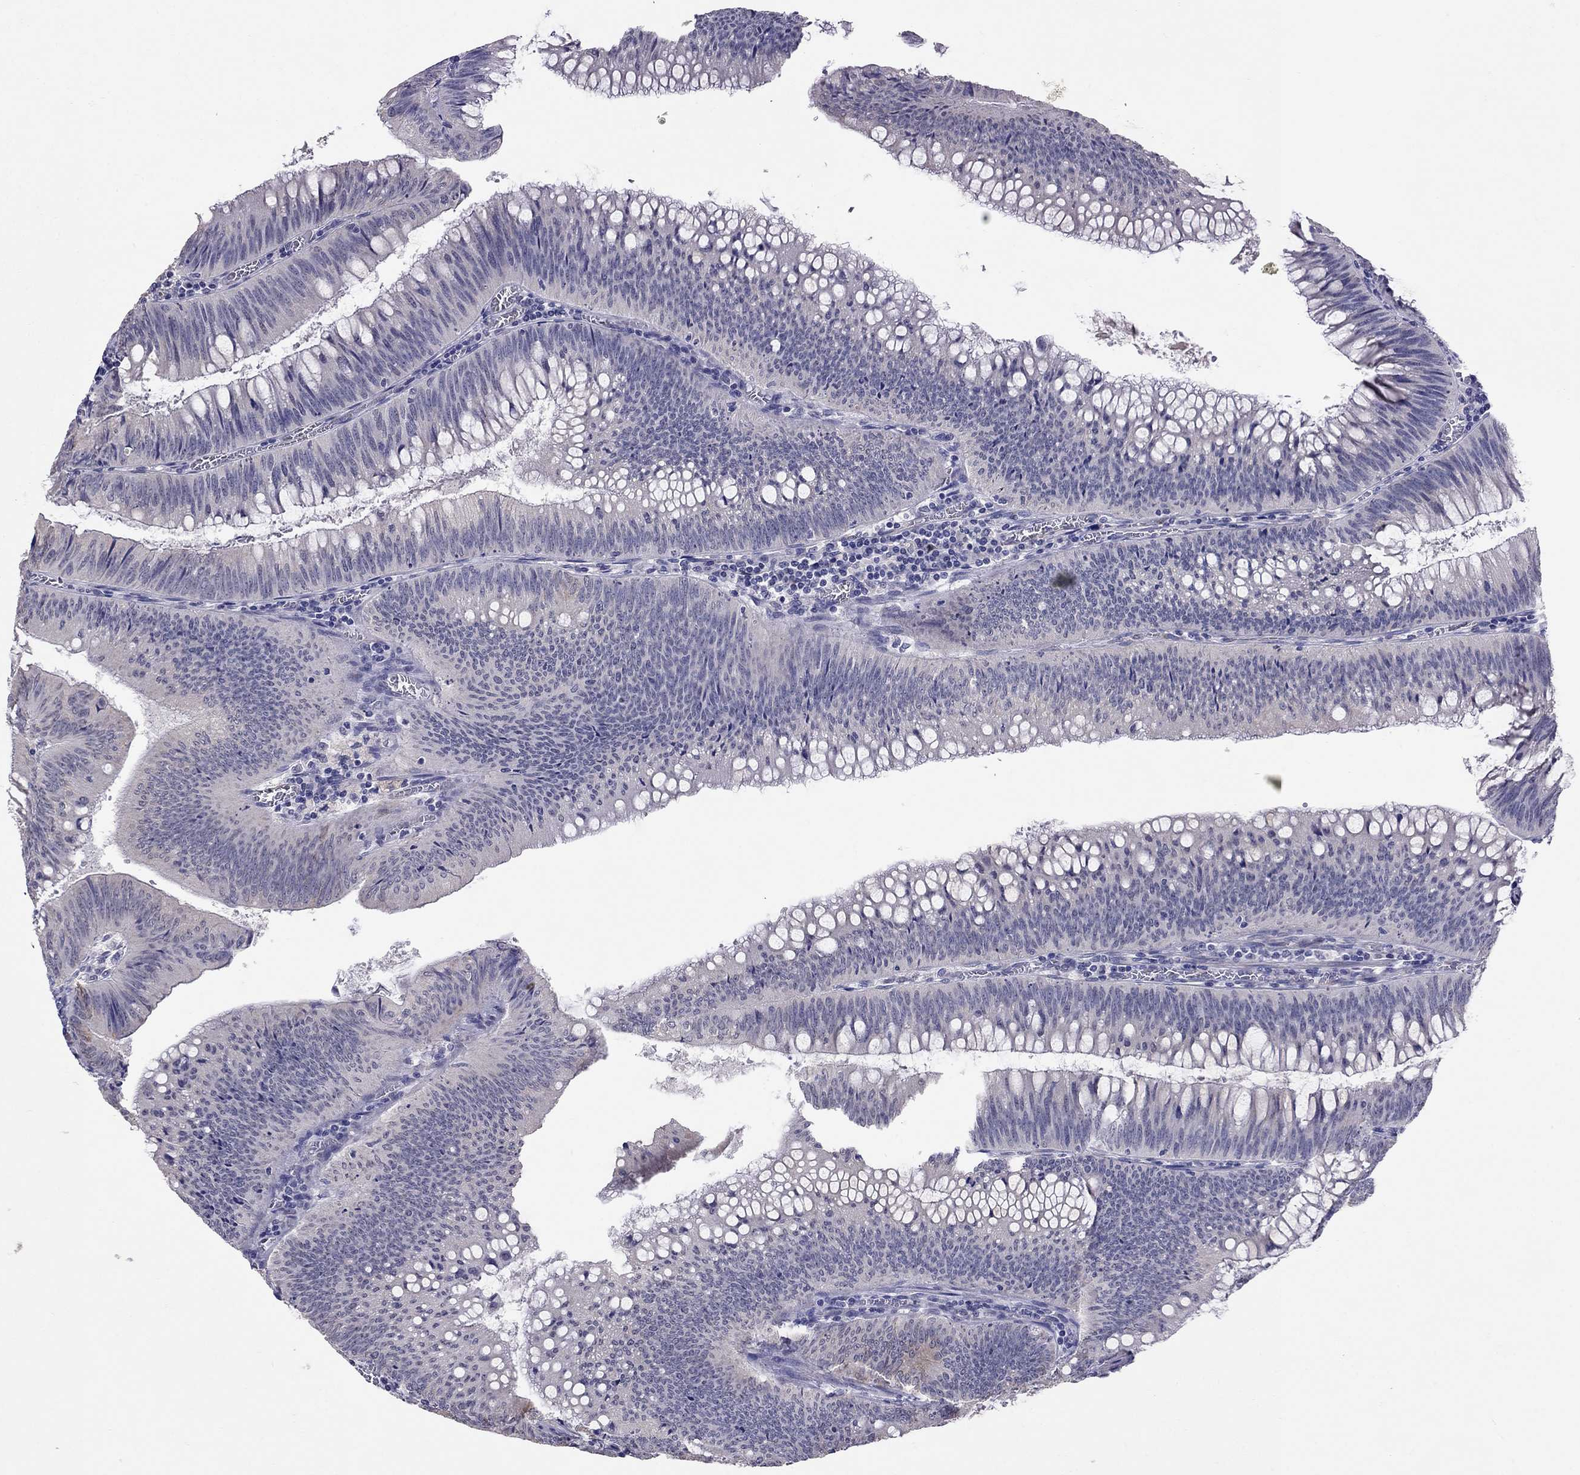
{"staining": {"intensity": "negative", "quantity": "none", "location": "none"}, "tissue": "colorectal cancer", "cell_type": "Tumor cells", "image_type": "cancer", "snomed": [{"axis": "morphology", "description": "Adenocarcinoma, NOS"}, {"axis": "topography", "description": "Rectum"}], "caption": "This micrograph is of colorectal adenocarcinoma stained with IHC to label a protein in brown with the nuclei are counter-stained blue. There is no positivity in tumor cells.", "gene": "MYO3B", "patient": {"sex": "female", "age": 72}}